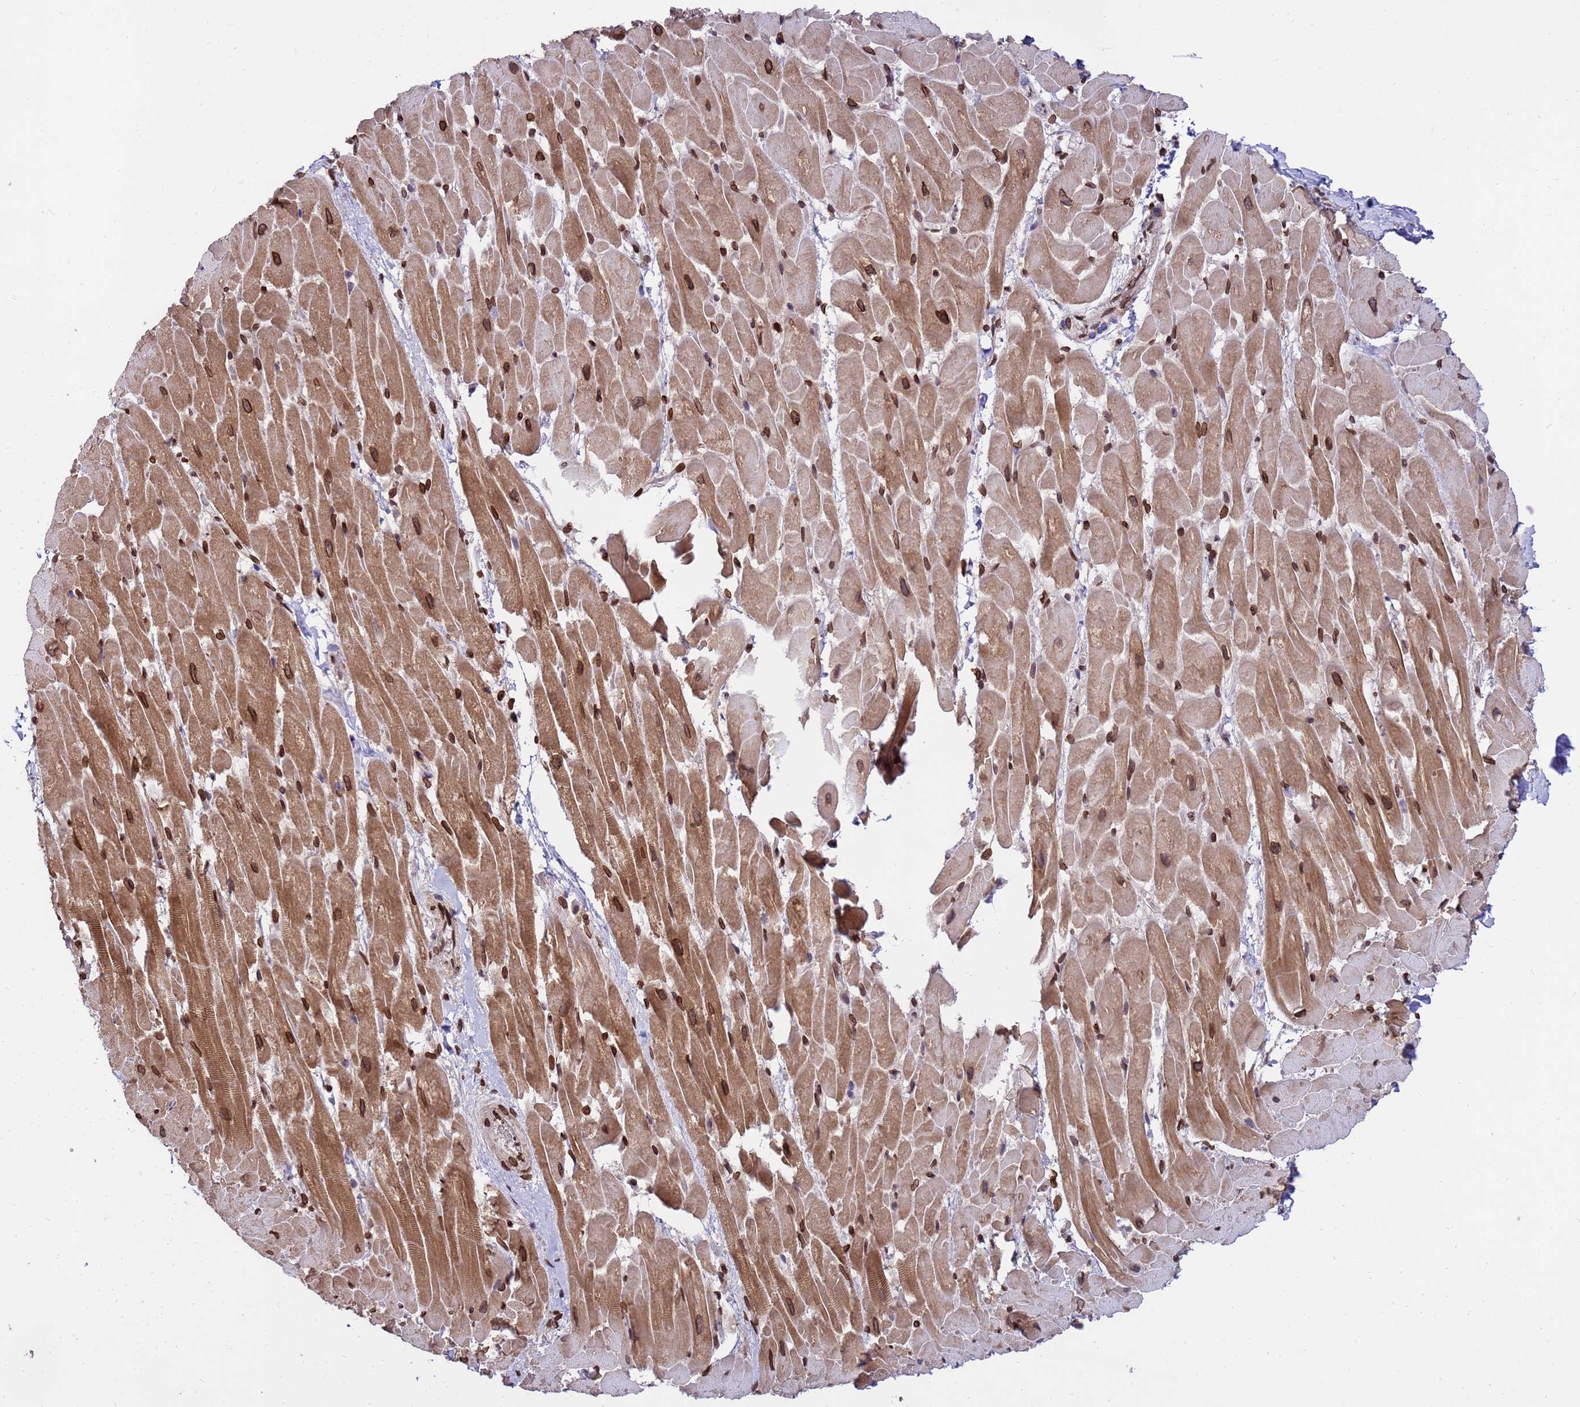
{"staining": {"intensity": "moderate", "quantity": ">75%", "location": "cytoplasmic/membranous,nuclear"}, "tissue": "heart muscle", "cell_type": "Cardiomyocytes", "image_type": "normal", "snomed": [{"axis": "morphology", "description": "Normal tissue, NOS"}, {"axis": "topography", "description": "Heart"}], "caption": "The image shows staining of normal heart muscle, revealing moderate cytoplasmic/membranous,nuclear protein expression (brown color) within cardiomyocytes. The protein of interest is stained brown, and the nuclei are stained in blue (DAB (3,3'-diaminobenzidine) IHC with brightfield microscopy, high magnification).", "gene": "GPR135", "patient": {"sex": "male", "age": 37}}